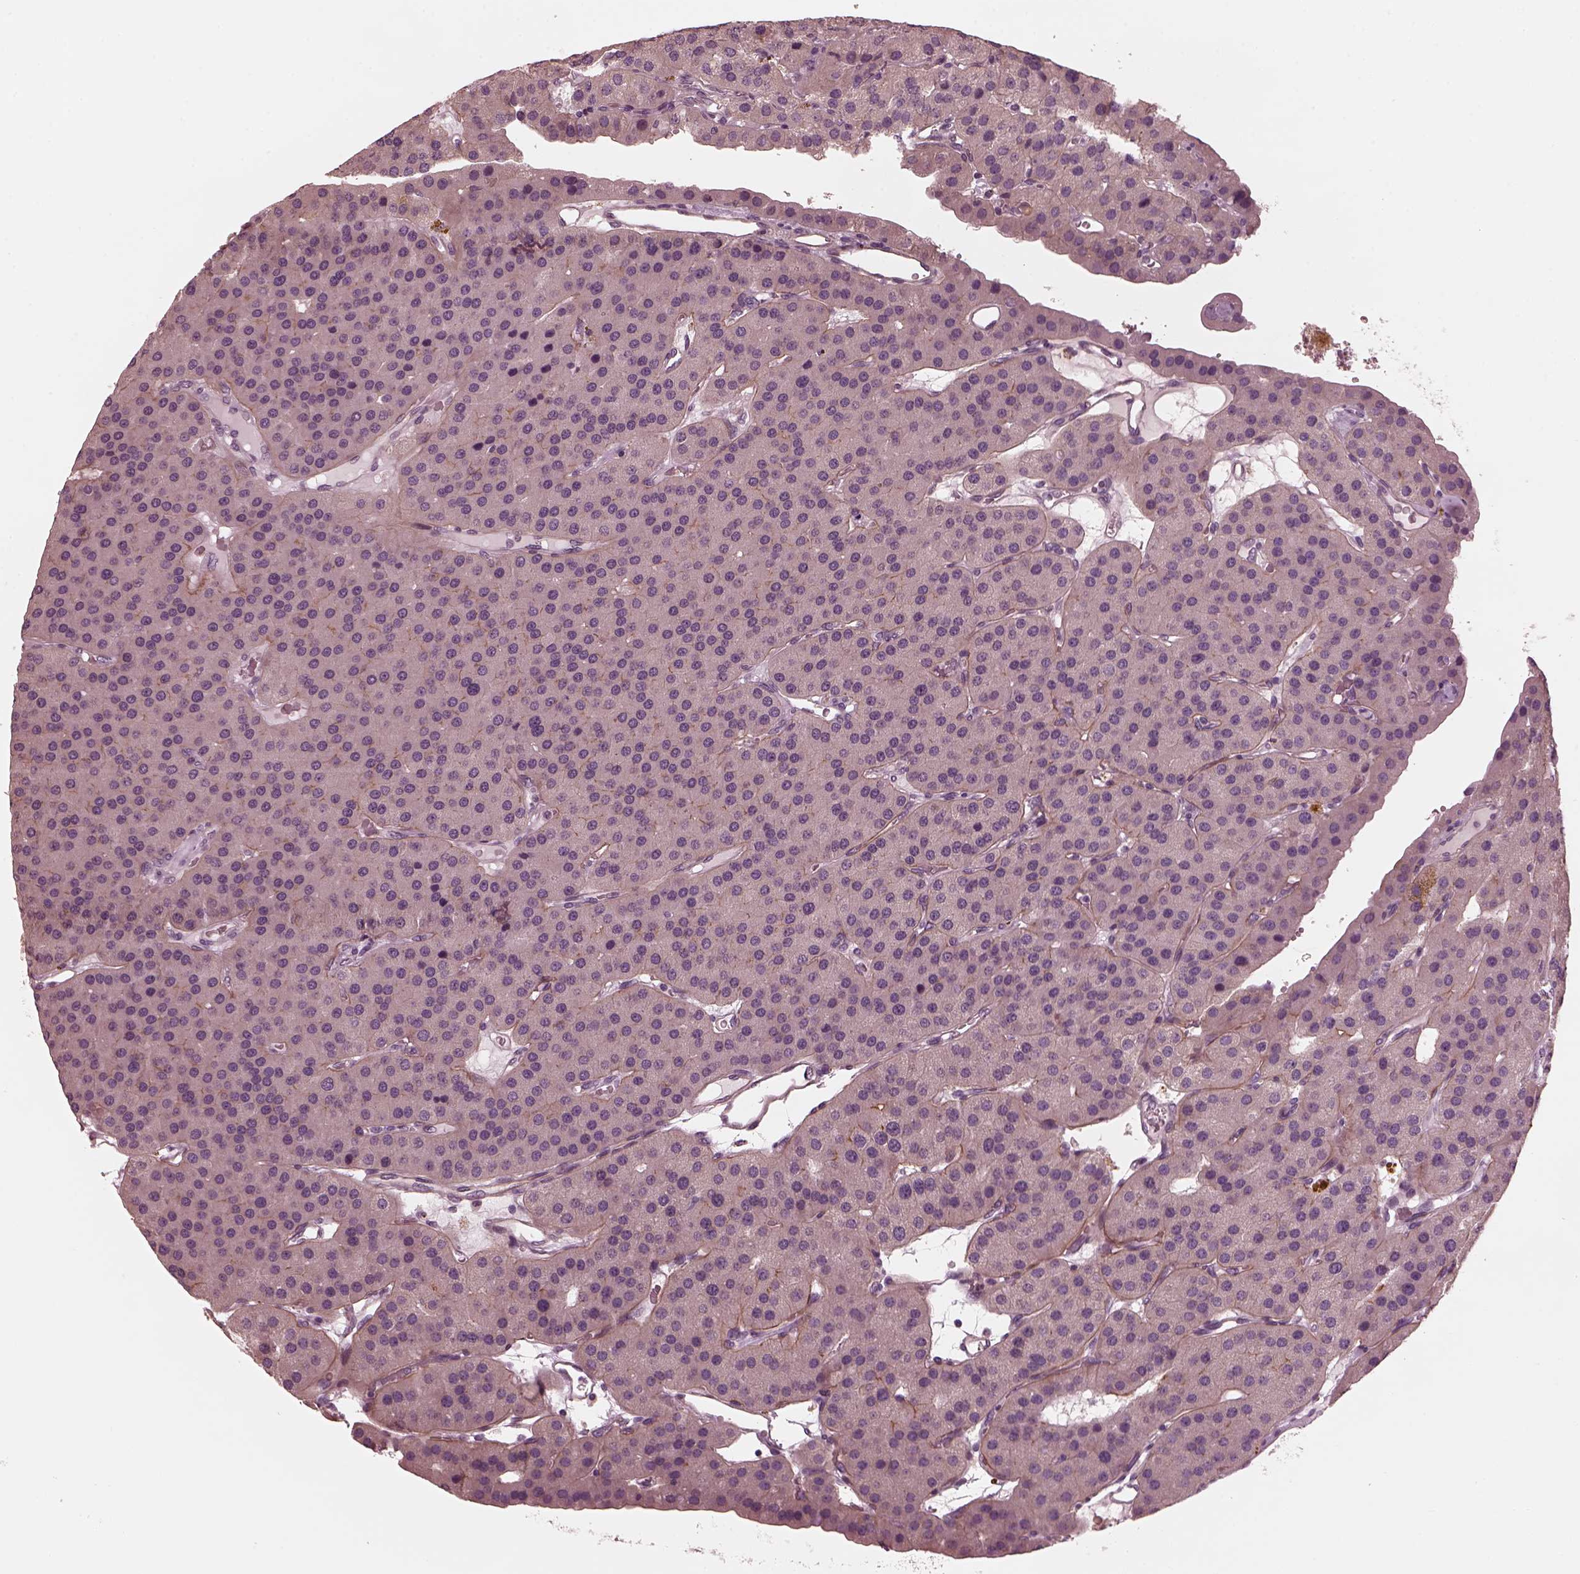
{"staining": {"intensity": "negative", "quantity": "none", "location": "none"}, "tissue": "parathyroid gland", "cell_type": "Glandular cells", "image_type": "normal", "snomed": [{"axis": "morphology", "description": "Normal tissue, NOS"}, {"axis": "morphology", "description": "Adenoma, NOS"}, {"axis": "topography", "description": "Parathyroid gland"}], "caption": "This photomicrograph is of normal parathyroid gland stained with IHC to label a protein in brown with the nuclei are counter-stained blue. There is no positivity in glandular cells. (DAB (3,3'-diaminobenzidine) IHC visualized using brightfield microscopy, high magnification).", "gene": "KIF6", "patient": {"sex": "female", "age": 86}}